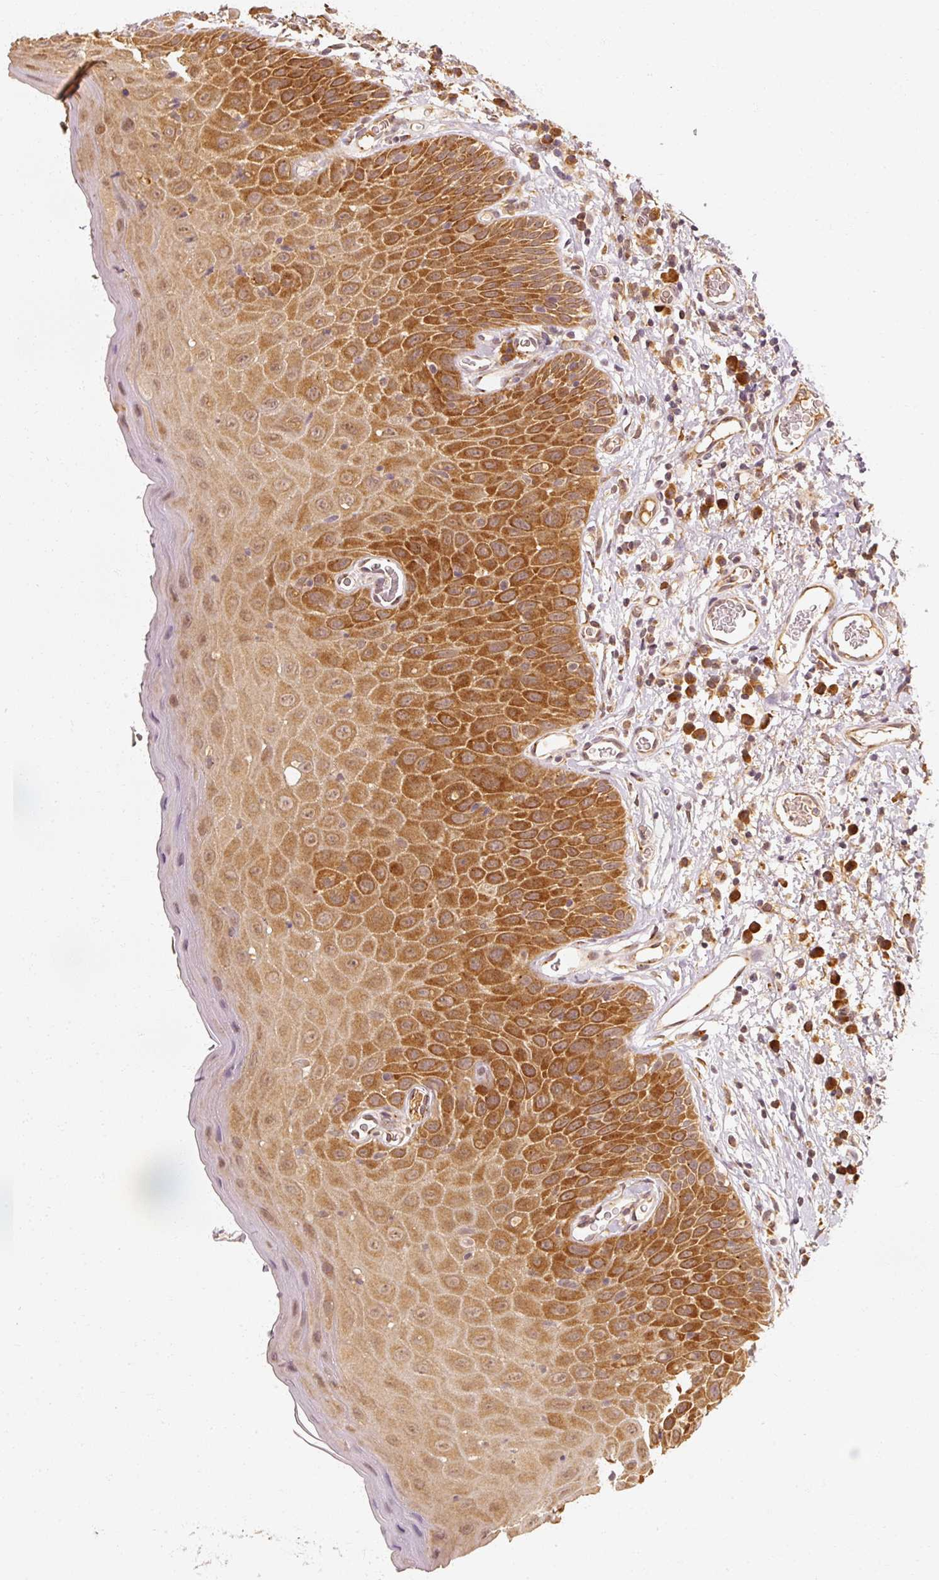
{"staining": {"intensity": "strong", "quantity": "25%-75%", "location": "cytoplasmic/membranous"}, "tissue": "oral mucosa", "cell_type": "Squamous epithelial cells", "image_type": "normal", "snomed": [{"axis": "morphology", "description": "Normal tissue, NOS"}, {"axis": "morphology", "description": "Squamous cell carcinoma, NOS"}, {"axis": "topography", "description": "Oral tissue"}, {"axis": "topography", "description": "Tounge, NOS"}, {"axis": "topography", "description": "Head-Neck"}], "caption": "An IHC histopathology image of benign tissue is shown. Protein staining in brown labels strong cytoplasmic/membranous positivity in oral mucosa within squamous epithelial cells.", "gene": "EEF1A1", "patient": {"sex": "male", "age": 76}}